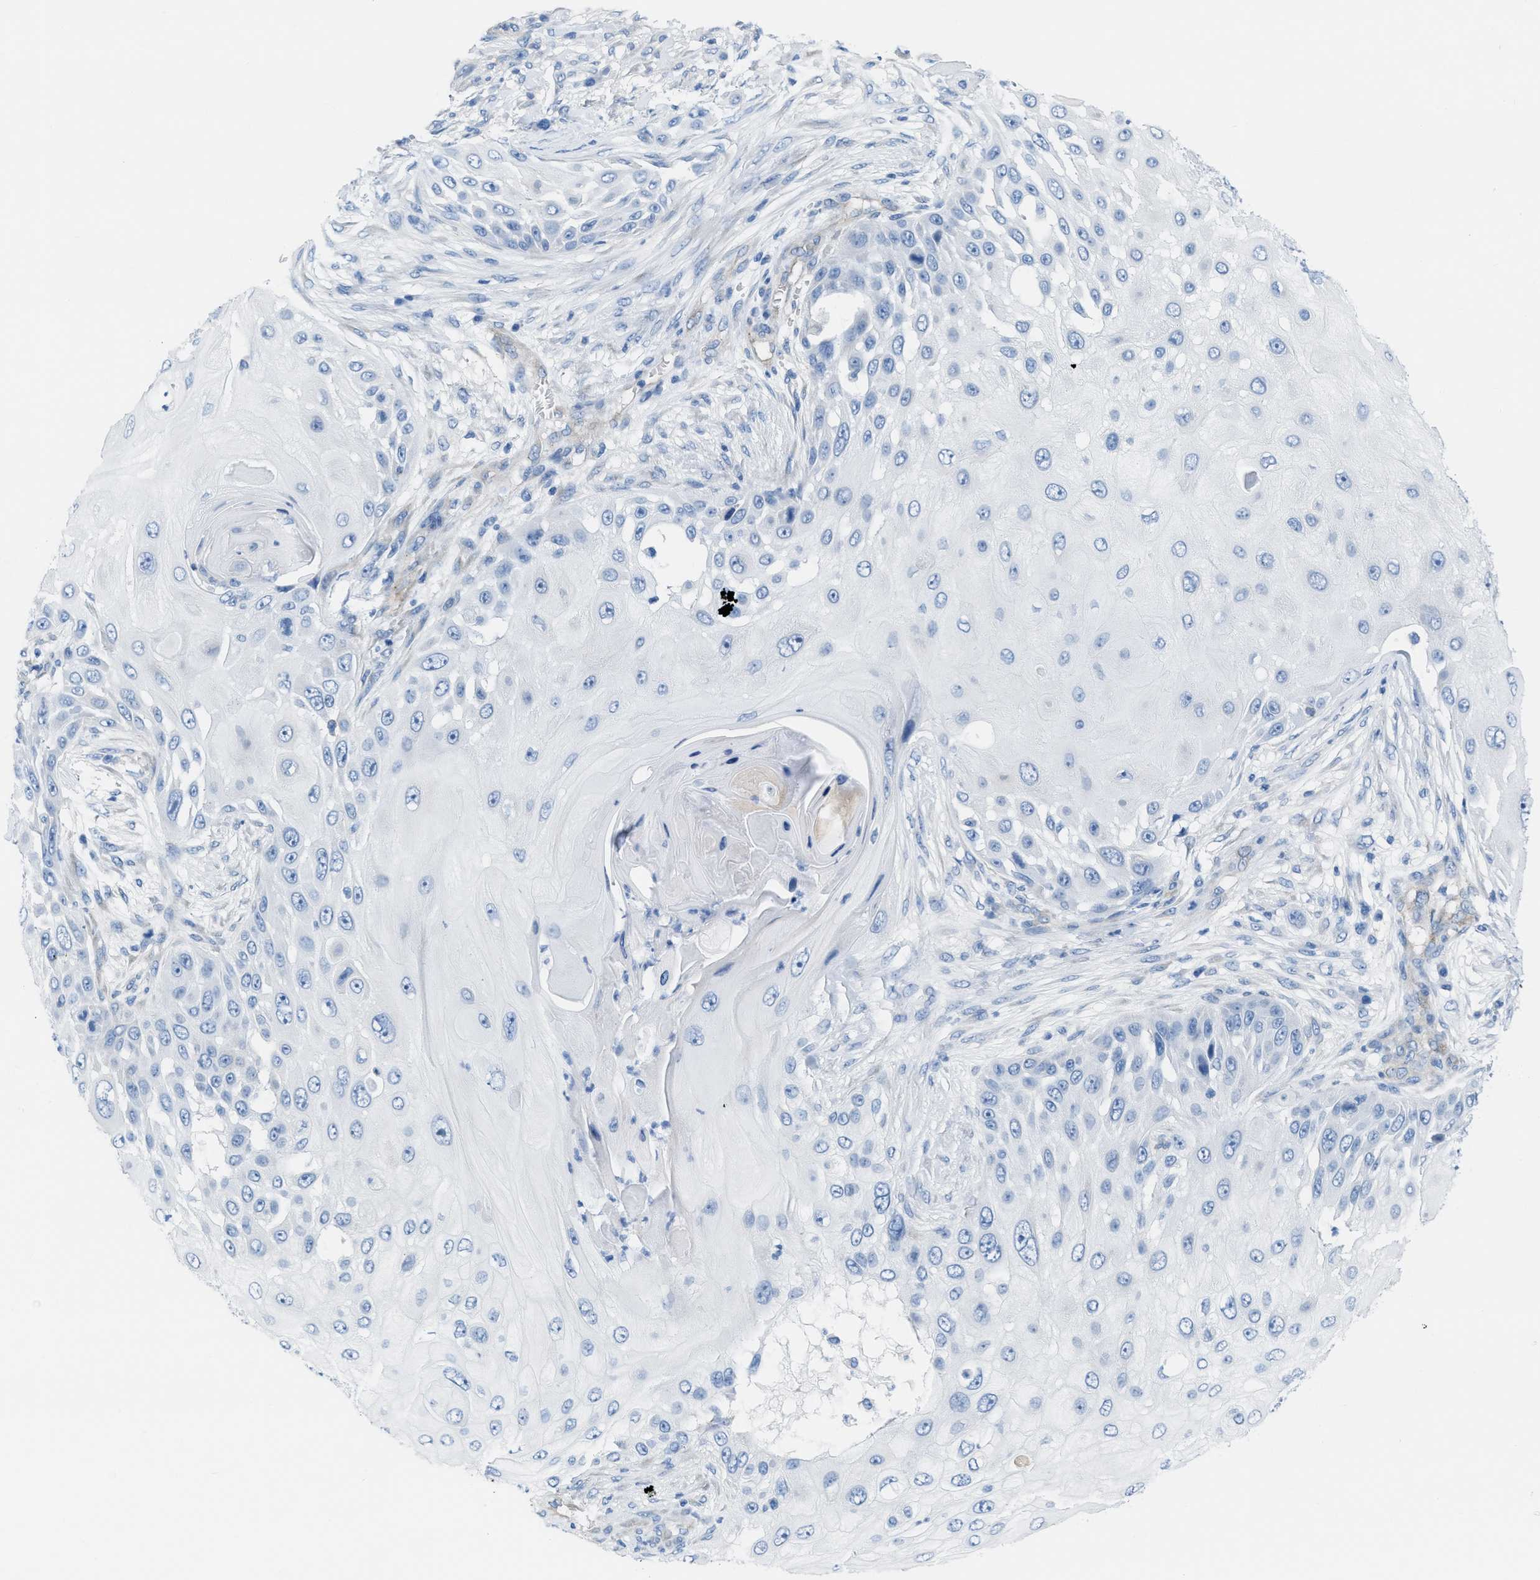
{"staining": {"intensity": "negative", "quantity": "none", "location": "none"}, "tissue": "skin cancer", "cell_type": "Tumor cells", "image_type": "cancer", "snomed": [{"axis": "morphology", "description": "Squamous cell carcinoma, NOS"}, {"axis": "topography", "description": "Skin"}], "caption": "Immunohistochemical staining of skin cancer displays no significant positivity in tumor cells.", "gene": "ASGR1", "patient": {"sex": "female", "age": 44}}